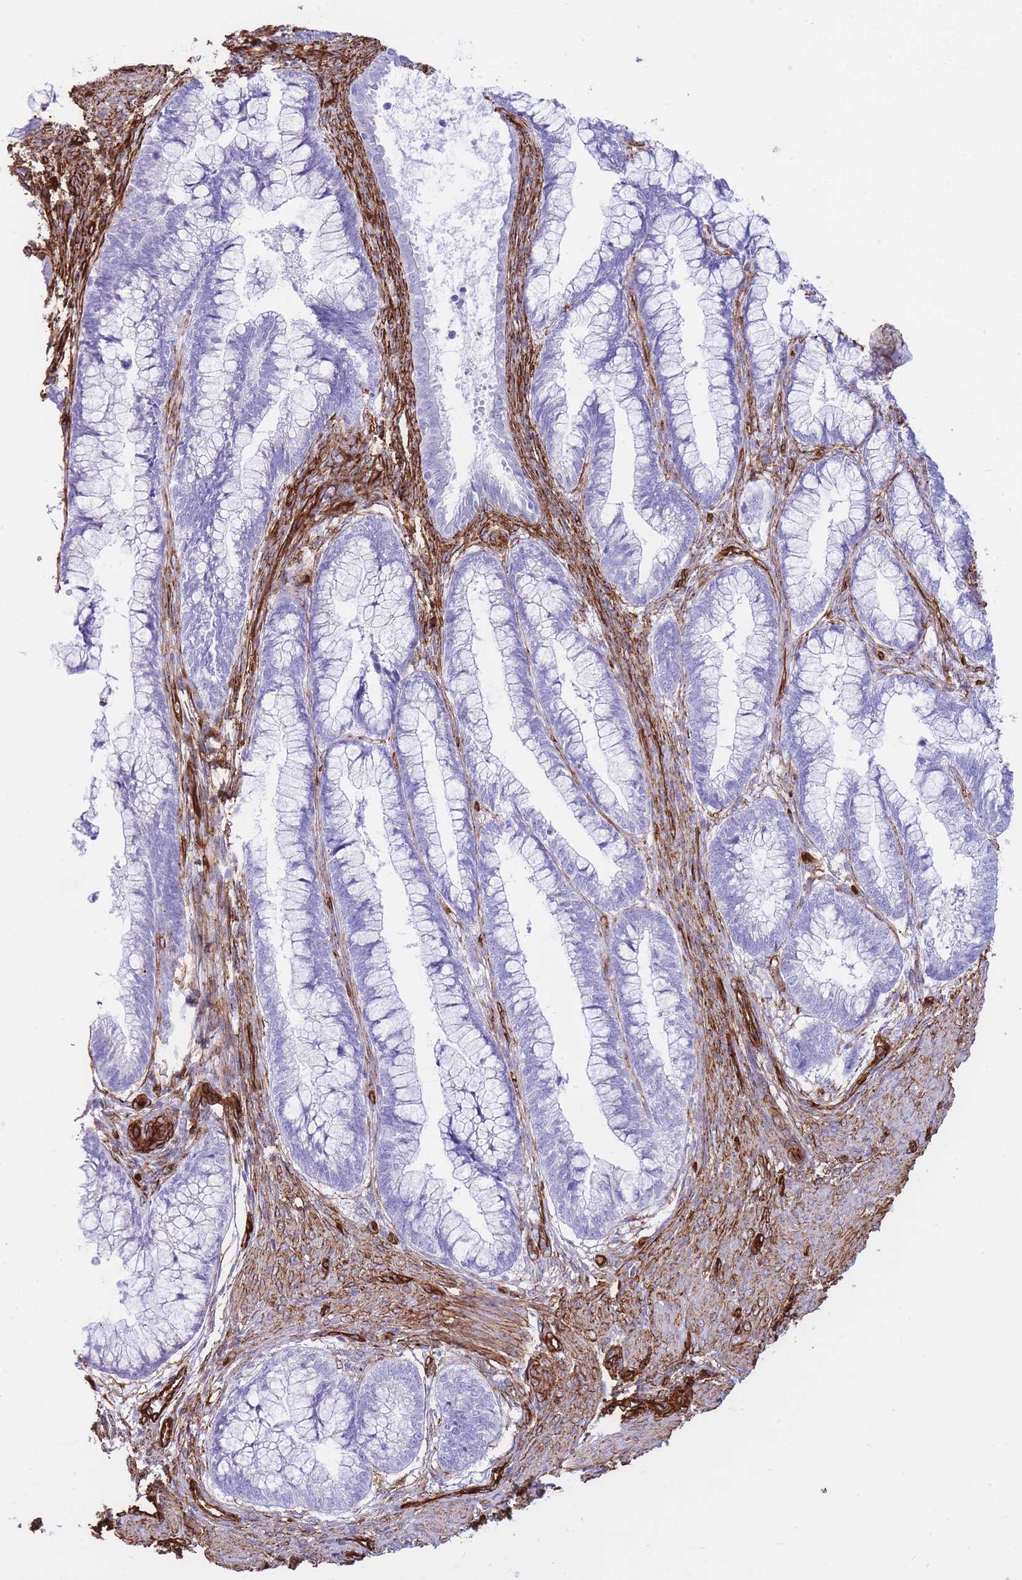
{"staining": {"intensity": "negative", "quantity": "none", "location": "none"}, "tissue": "cervical cancer", "cell_type": "Tumor cells", "image_type": "cancer", "snomed": [{"axis": "morphology", "description": "Adenocarcinoma, NOS"}, {"axis": "topography", "description": "Cervix"}], "caption": "DAB (3,3'-diaminobenzidine) immunohistochemical staining of human adenocarcinoma (cervical) reveals no significant positivity in tumor cells. Brightfield microscopy of immunohistochemistry stained with DAB (3,3'-diaminobenzidine) (brown) and hematoxylin (blue), captured at high magnification.", "gene": "CAVIN1", "patient": {"sex": "female", "age": 44}}